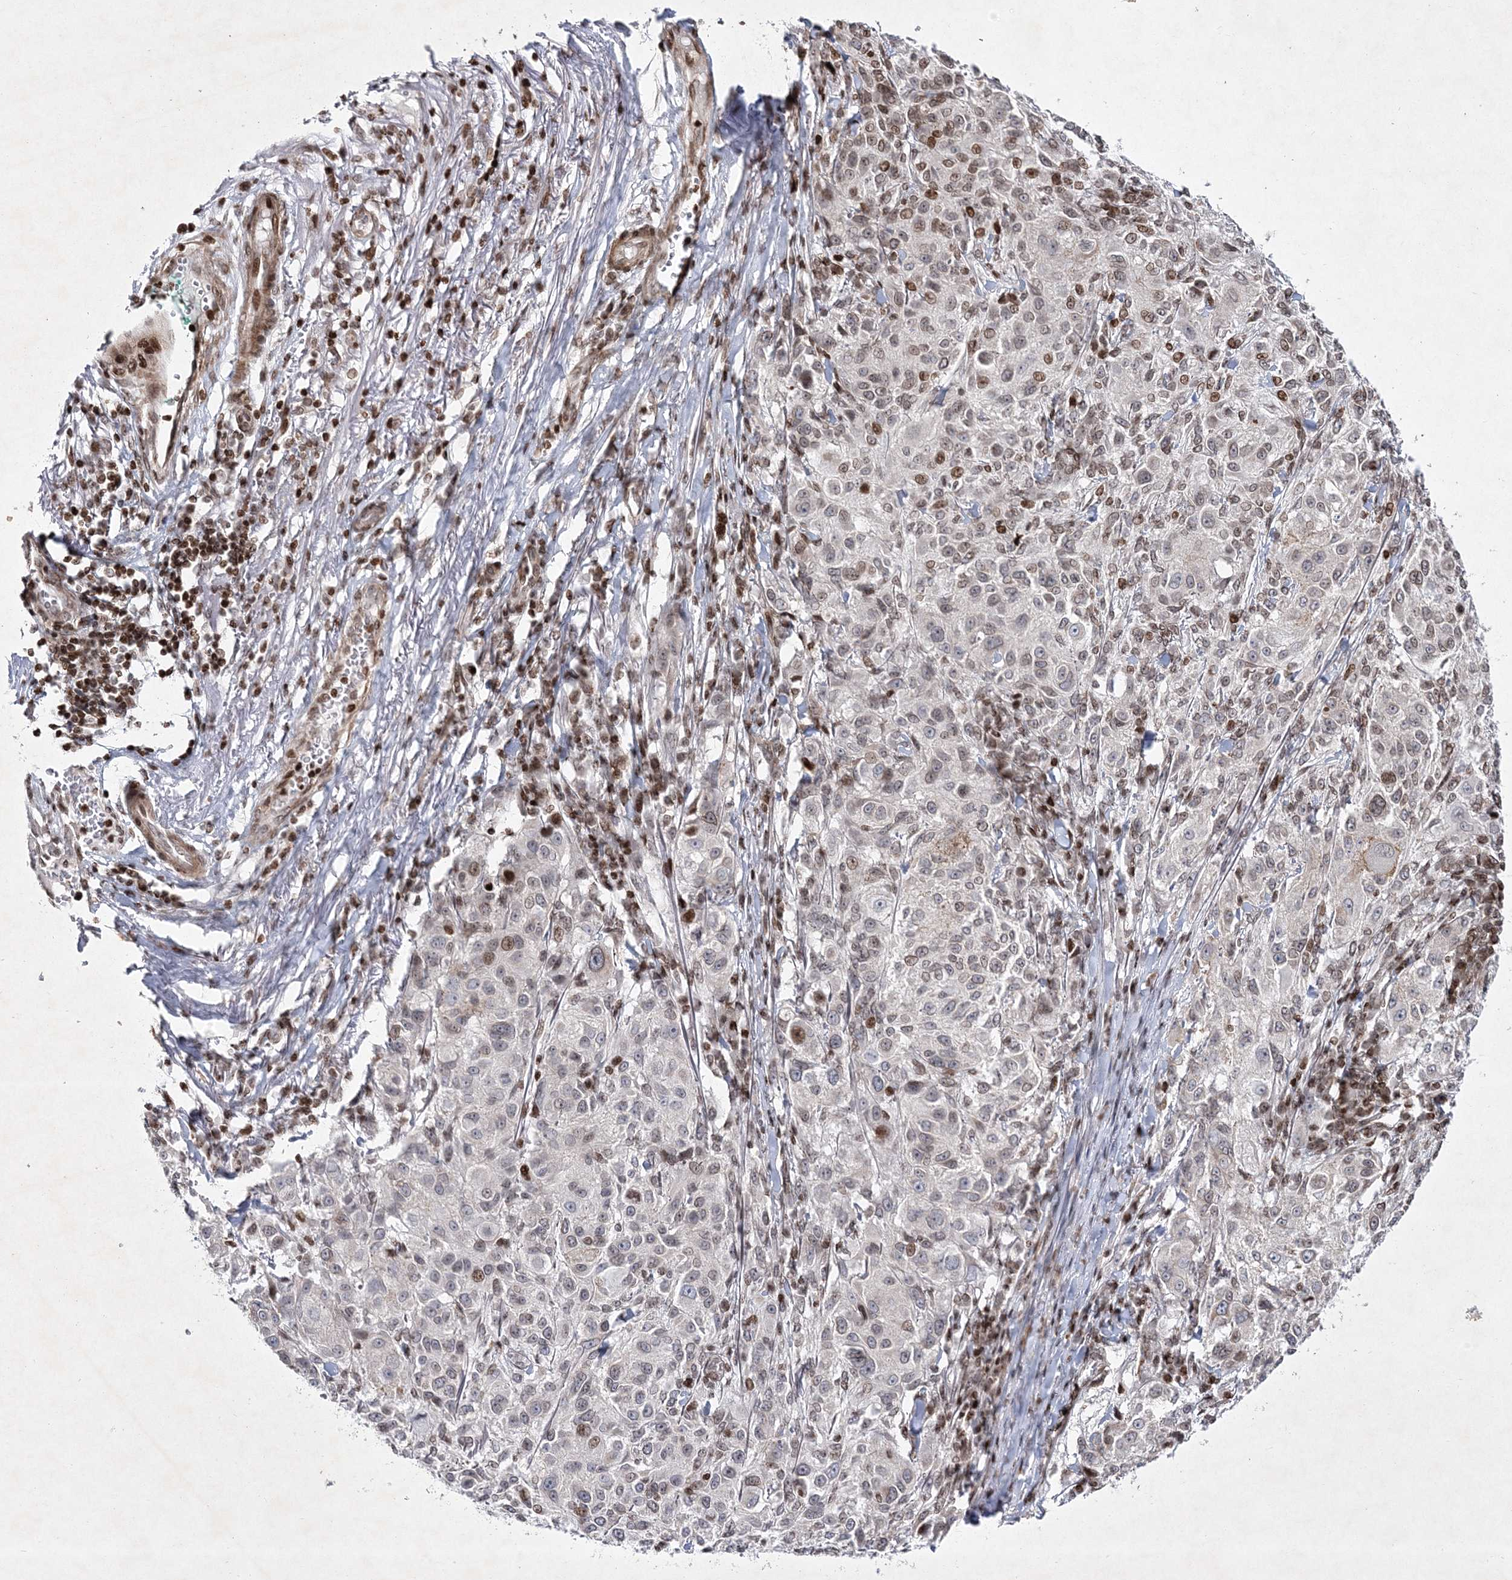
{"staining": {"intensity": "weak", "quantity": "<25%", "location": "nuclear"}, "tissue": "melanoma", "cell_type": "Tumor cells", "image_type": "cancer", "snomed": [{"axis": "morphology", "description": "Necrosis, NOS"}, {"axis": "morphology", "description": "Malignant melanoma, NOS"}, {"axis": "topography", "description": "Skin"}], "caption": "Histopathology image shows no protein positivity in tumor cells of melanoma tissue.", "gene": "SMIM29", "patient": {"sex": "female", "age": 87}}